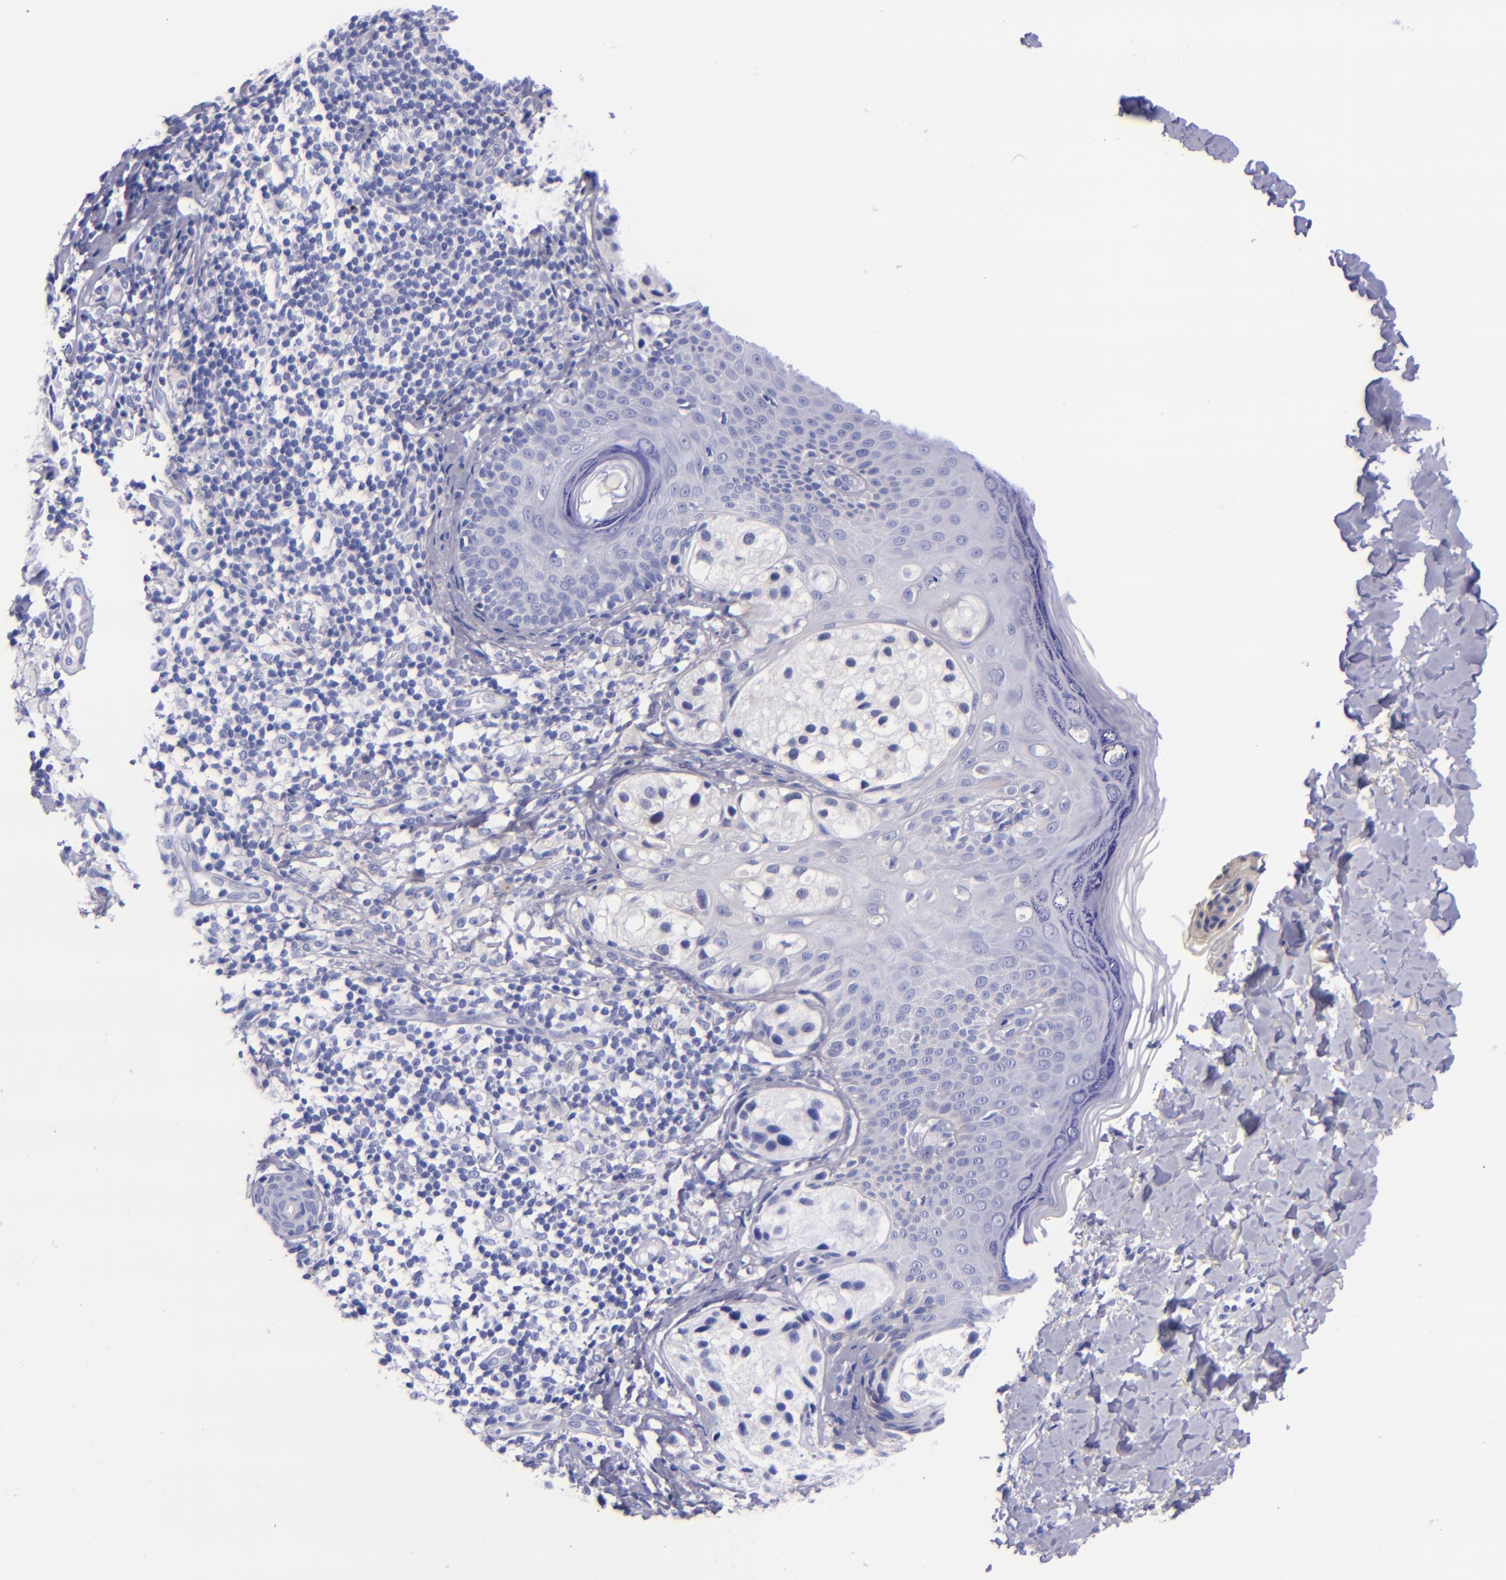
{"staining": {"intensity": "negative", "quantity": "none", "location": "none"}, "tissue": "melanoma", "cell_type": "Tumor cells", "image_type": "cancer", "snomed": [{"axis": "morphology", "description": "Malignant melanoma, NOS"}, {"axis": "topography", "description": "Skin"}], "caption": "Immunohistochemistry of human malignant melanoma shows no positivity in tumor cells. (Brightfield microscopy of DAB IHC at high magnification).", "gene": "LAG3", "patient": {"sex": "male", "age": 23}}